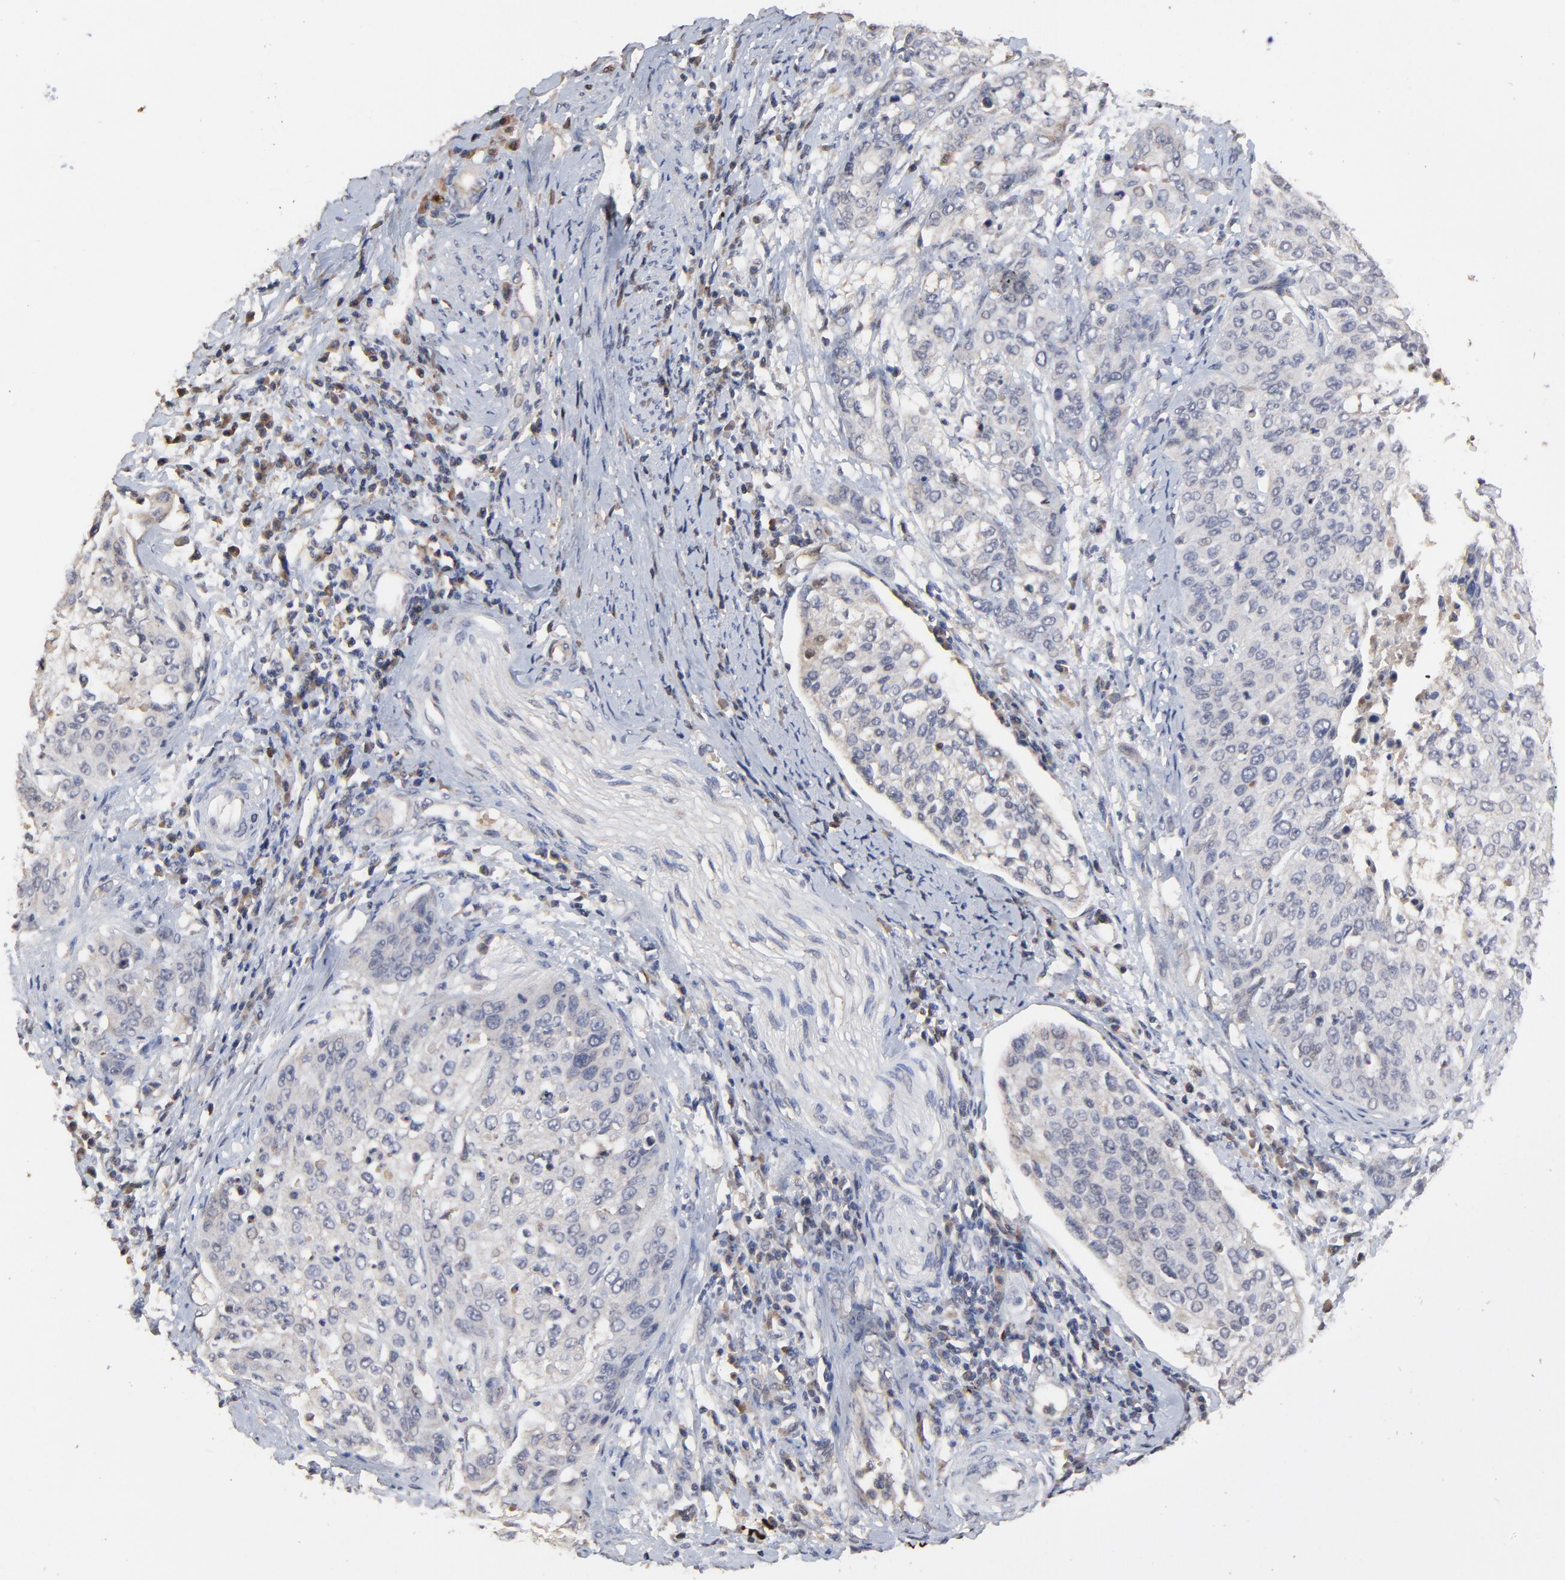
{"staining": {"intensity": "weak", "quantity": "<25%", "location": "cytoplasmic/membranous"}, "tissue": "cervical cancer", "cell_type": "Tumor cells", "image_type": "cancer", "snomed": [{"axis": "morphology", "description": "Squamous cell carcinoma, NOS"}, {"axis": "topography", "description": "Cervix"}], "caption": "The histopathology image exhibits no staining of tumor cells in cervical cancer (squamous cell carcinoma).", "gene": "VPREB3", "patient": {"sex": "female", "age": 41}}